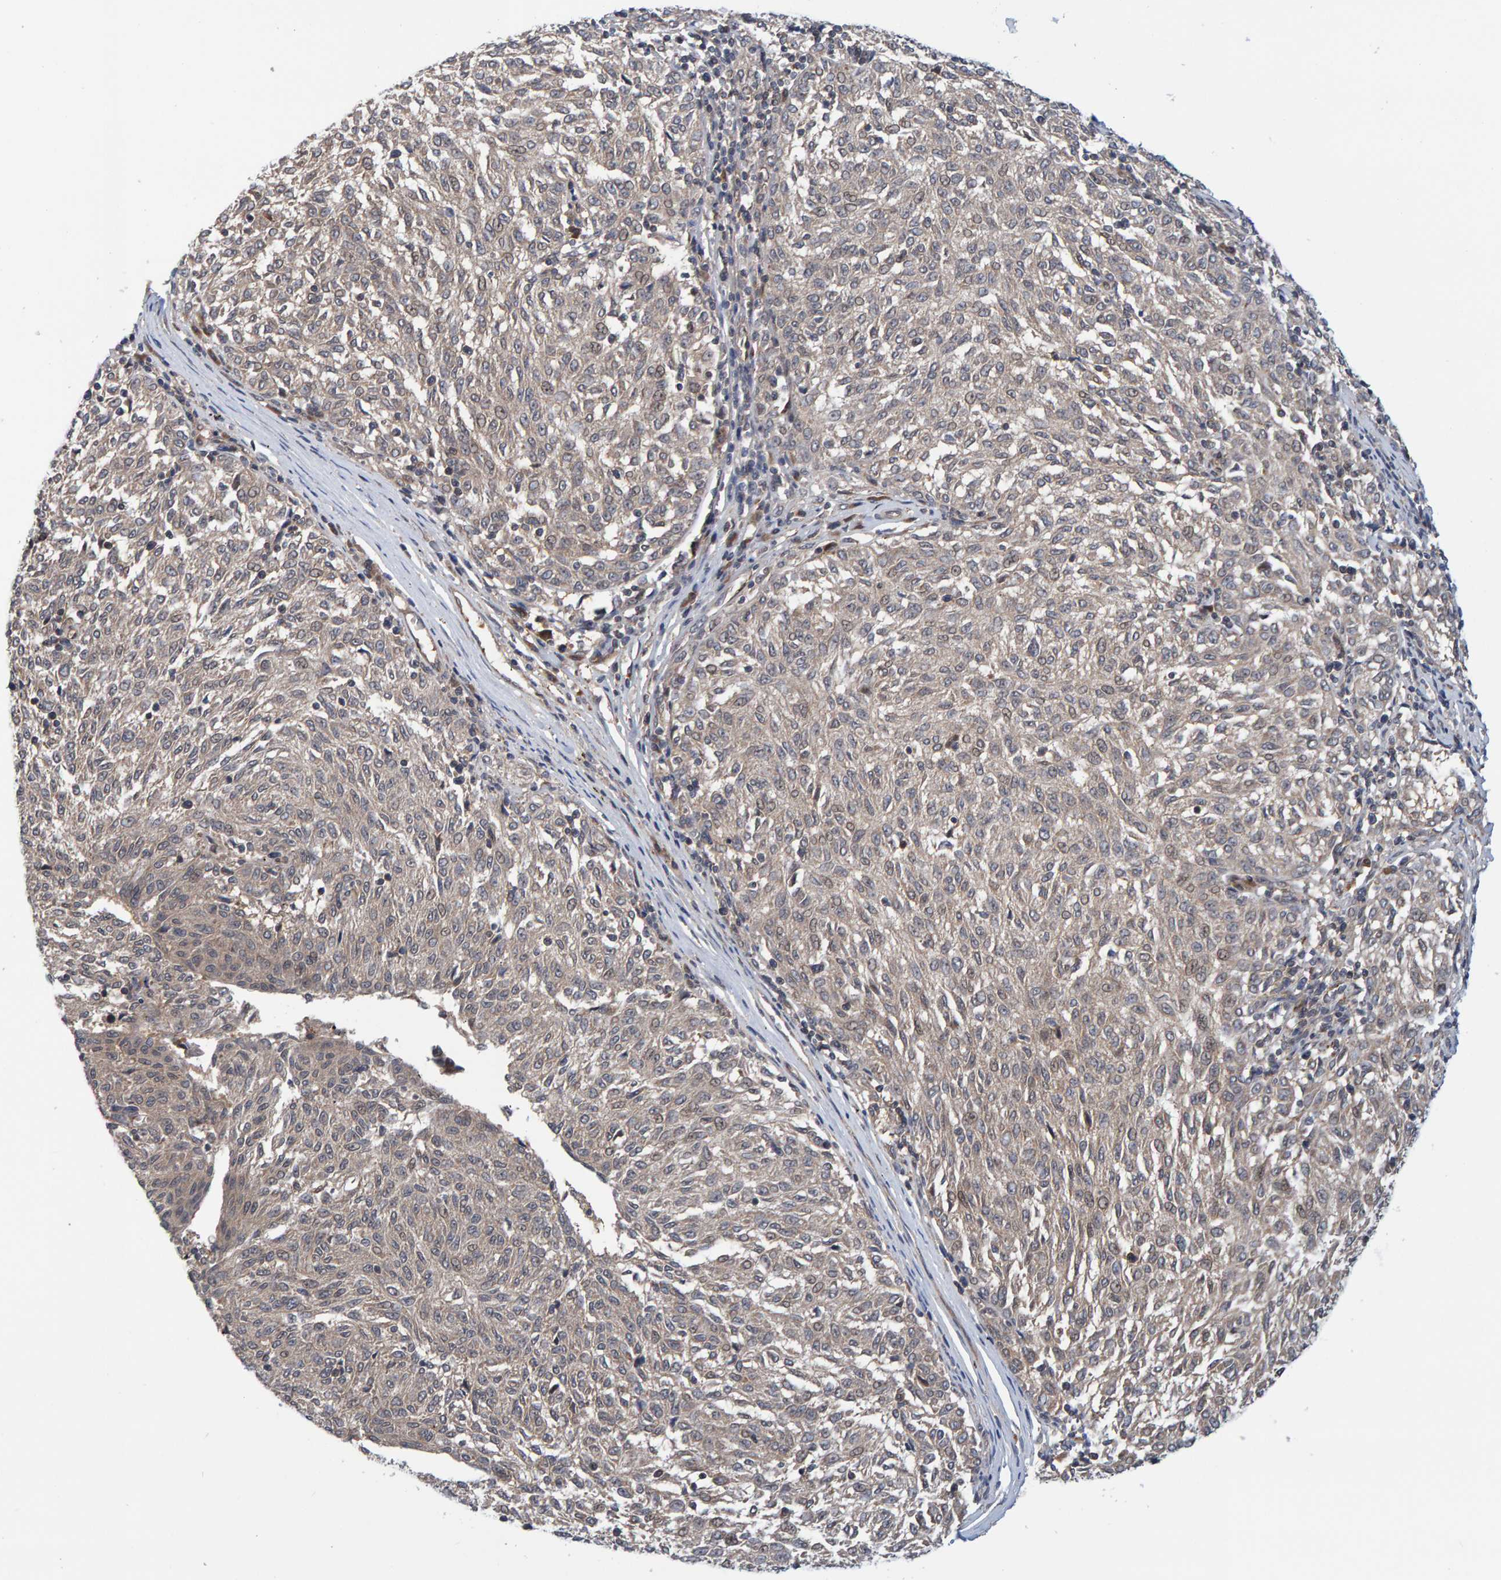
{"staining": {"intensity": "negative", "quantity": "none", "location": "none"}, "tissue": "melanoma", "cell_type": "Tumor cells", "image_type": "cancer", "snomed": [{"axis": "morphology", "description": "Malignant melanoma, NOS"}, {"axis": "topography", "description": "Skin"}], "caption": "This micrograph is of melanoma stained with immunohistochemistry (IHC) to label a protein in brown with the nuclei are counter-stained blue. There is no staining in tumor cells.", "gene": "SCRN2", "patient": {"sex": "female", "age": 72}}